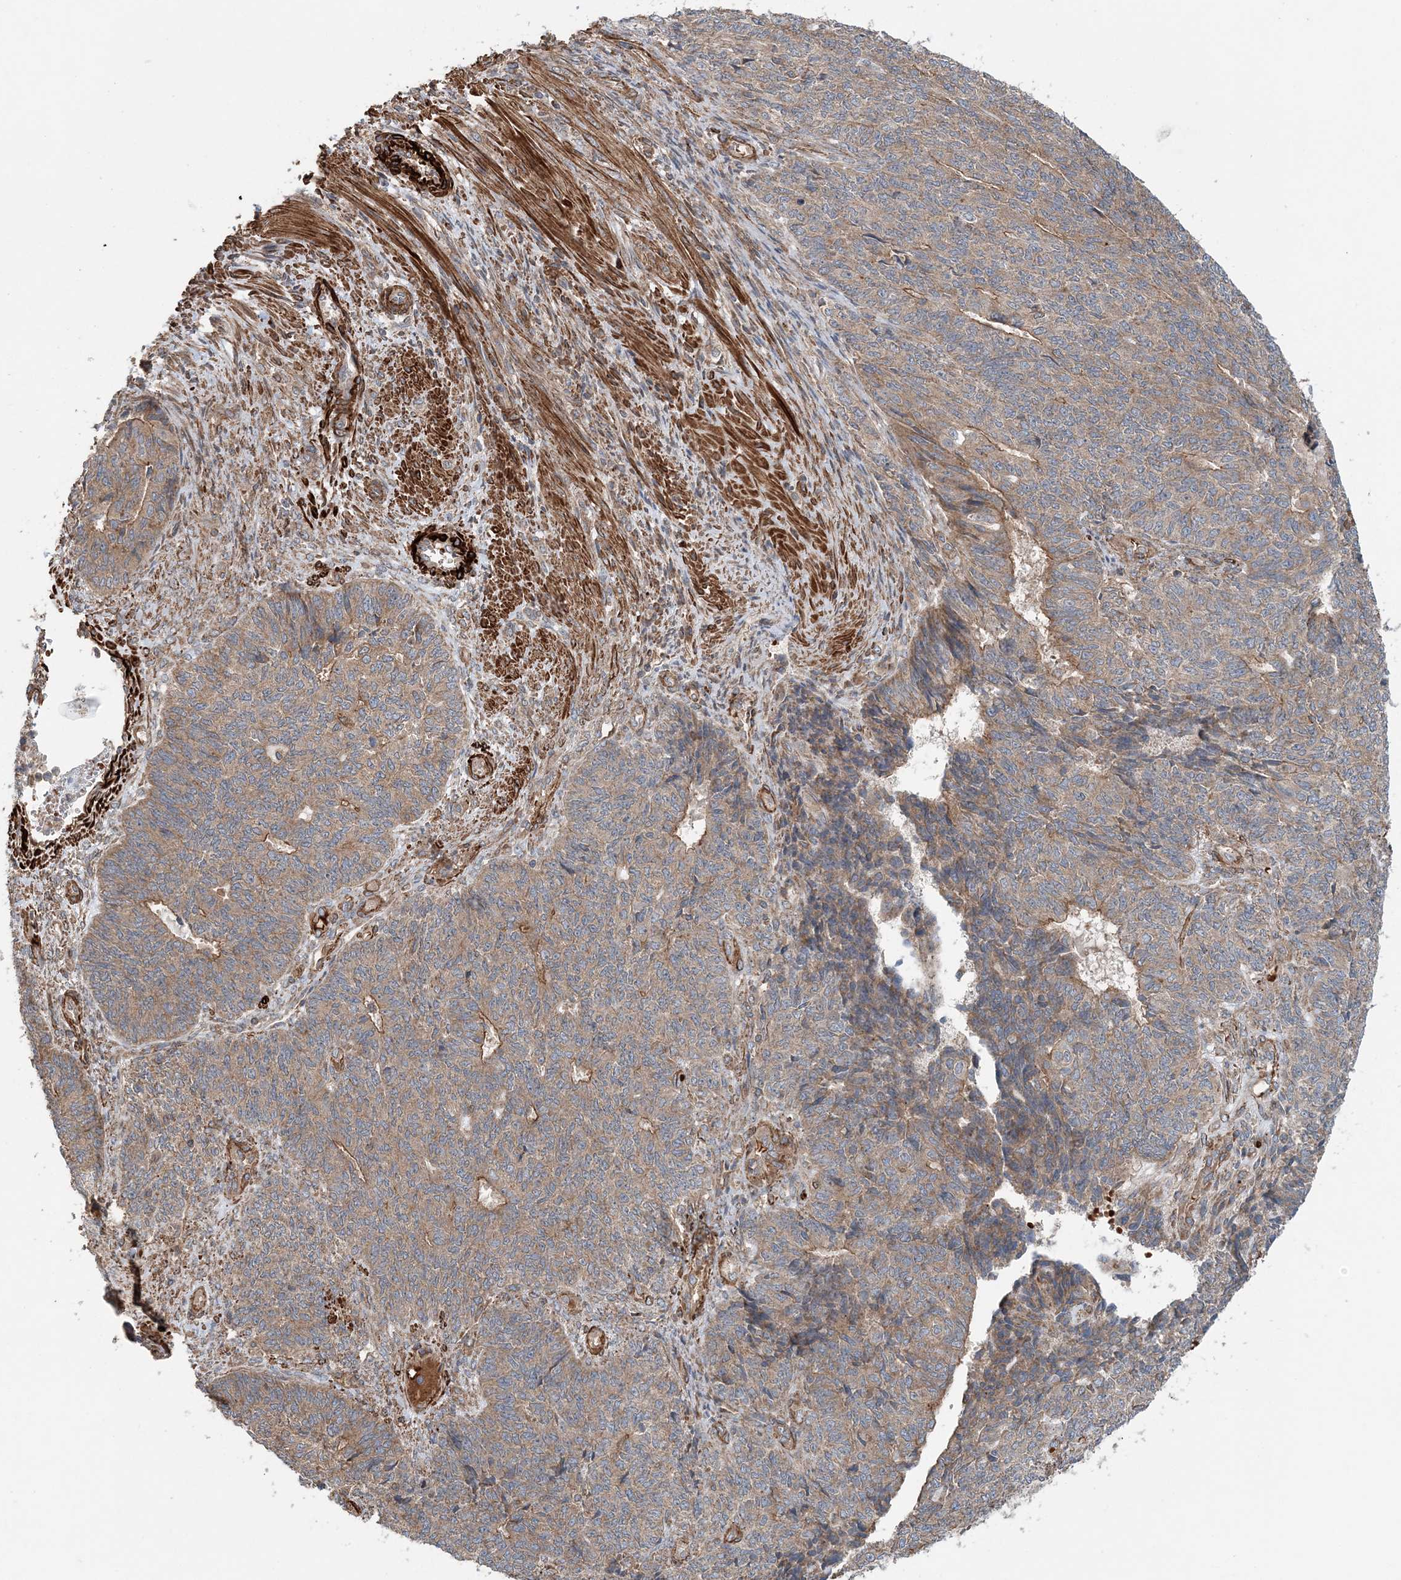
{"staining": {"intensity": "moderate", "quantity": ">75%", "location": "cytoplasmic/membranous"}, "tissue": "endometrial cancer", "cell_type": "Tumor cells", "image_type": "cancer", "snomed": [{"axis": "morphology", "description": "Adenocarcinoma, NOS"}, {"axis": "topography", "description": "Endometrium"}], "caption": "Approximately >75% of tumor cells in adenocarcinoma (endometrial) display moderate cytoplasmic/membranous protein staining as visualized by brown immunohistochemical staining.", "gene": "TTI1", "patient": {"sex": "female", "age": 32}}